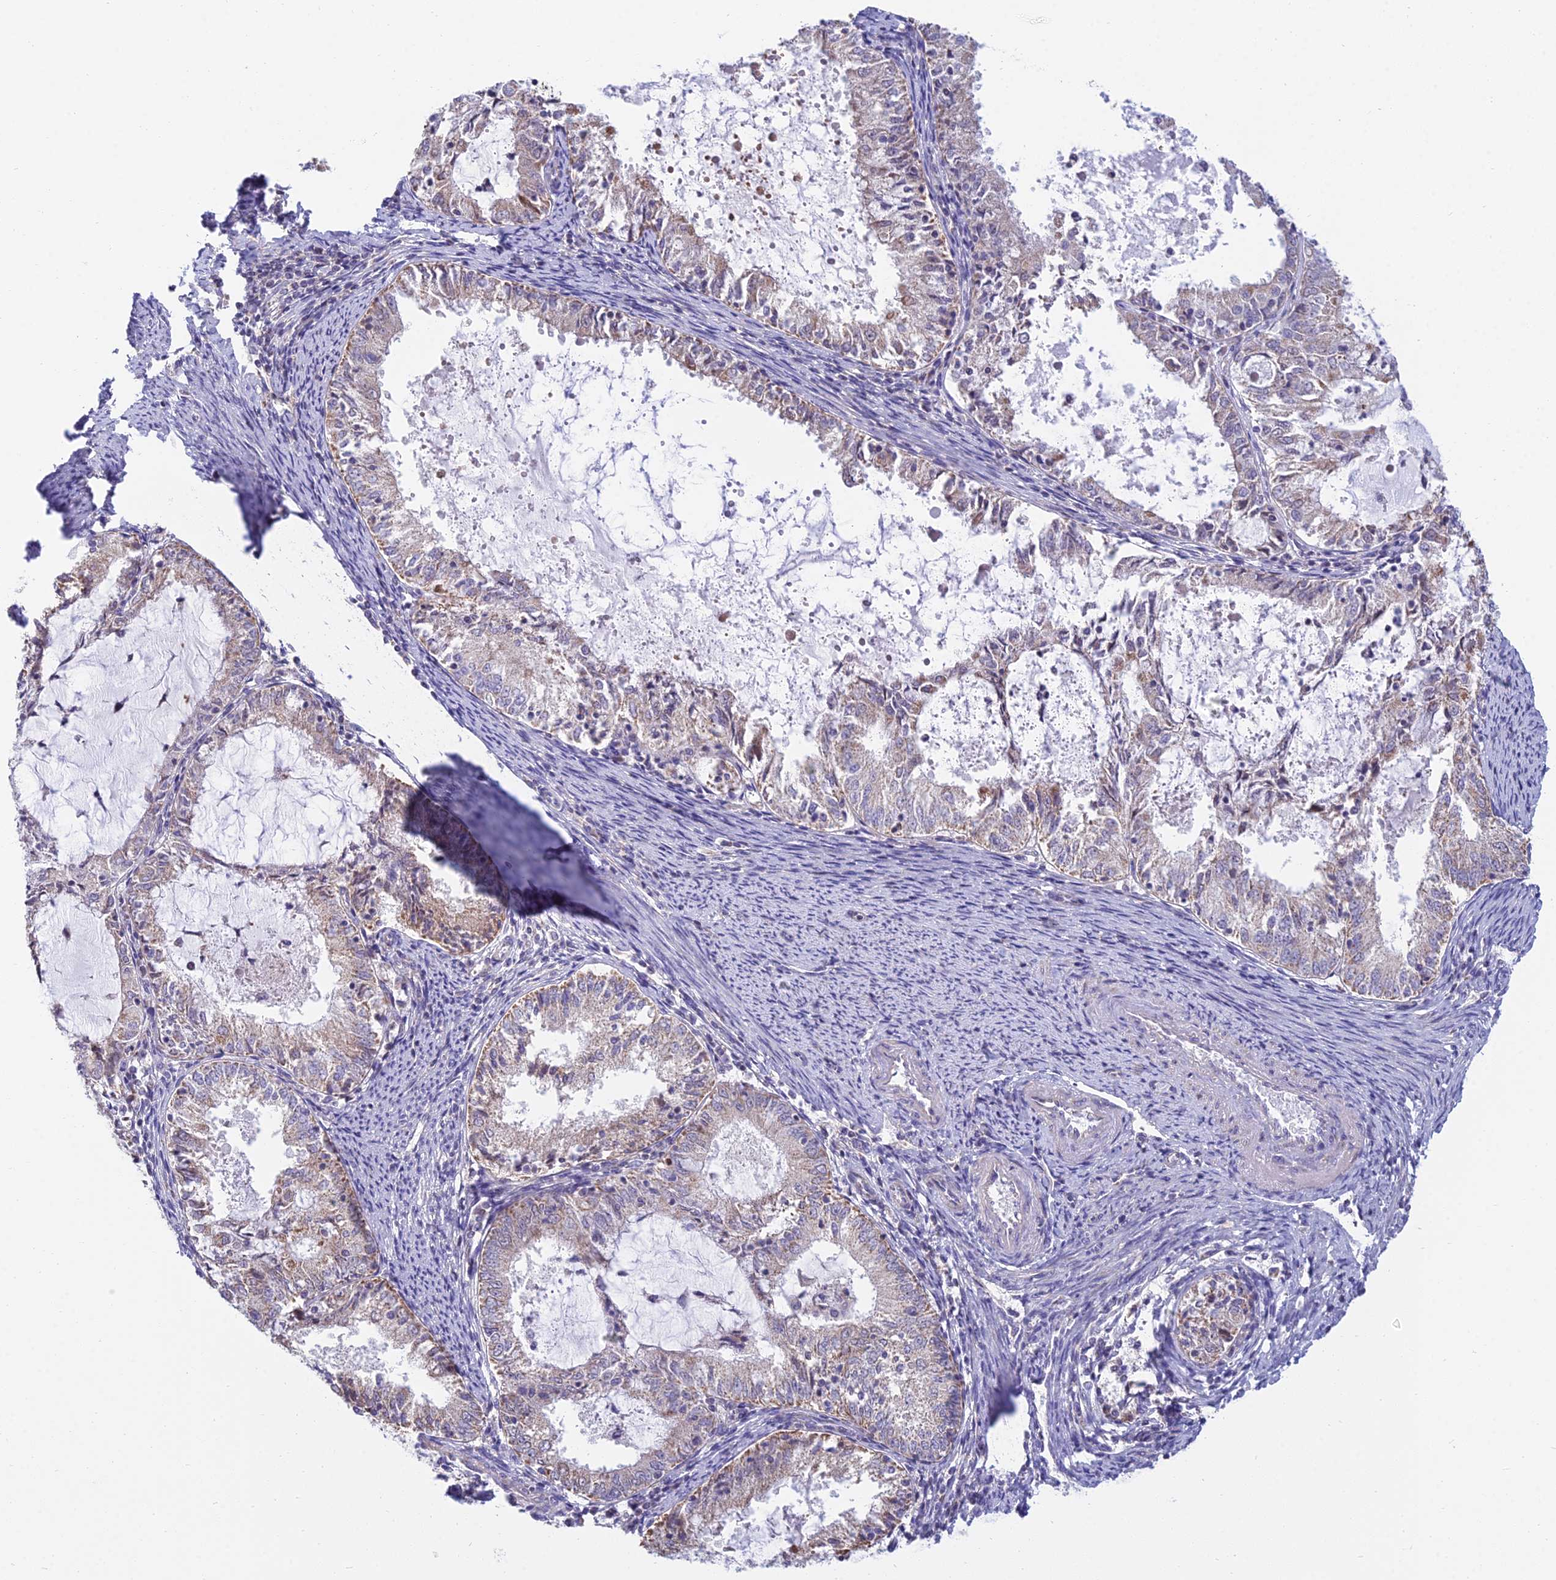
{"staining": {"intensity": "weak", "quantity": "25%-75%", "location": "cytoplasmic/membranous"}, "tissue": "endometrial cancer", "cell_type": "Tumor cells", "image_type": "cancer", "snomed": [{"axis": "morphology", "description": "Adenocarcinoma, NOS"}, {"axis": "topography", "description": "Endometrium"}], "caption": "This is an image of IHC staining of endometrial adenocarcinoma, which shows weak expression in the cytoplasmic/membranous of tumor cells.", "gene": "CFAP206", "patient": {"sex": "female", "age": 57}}